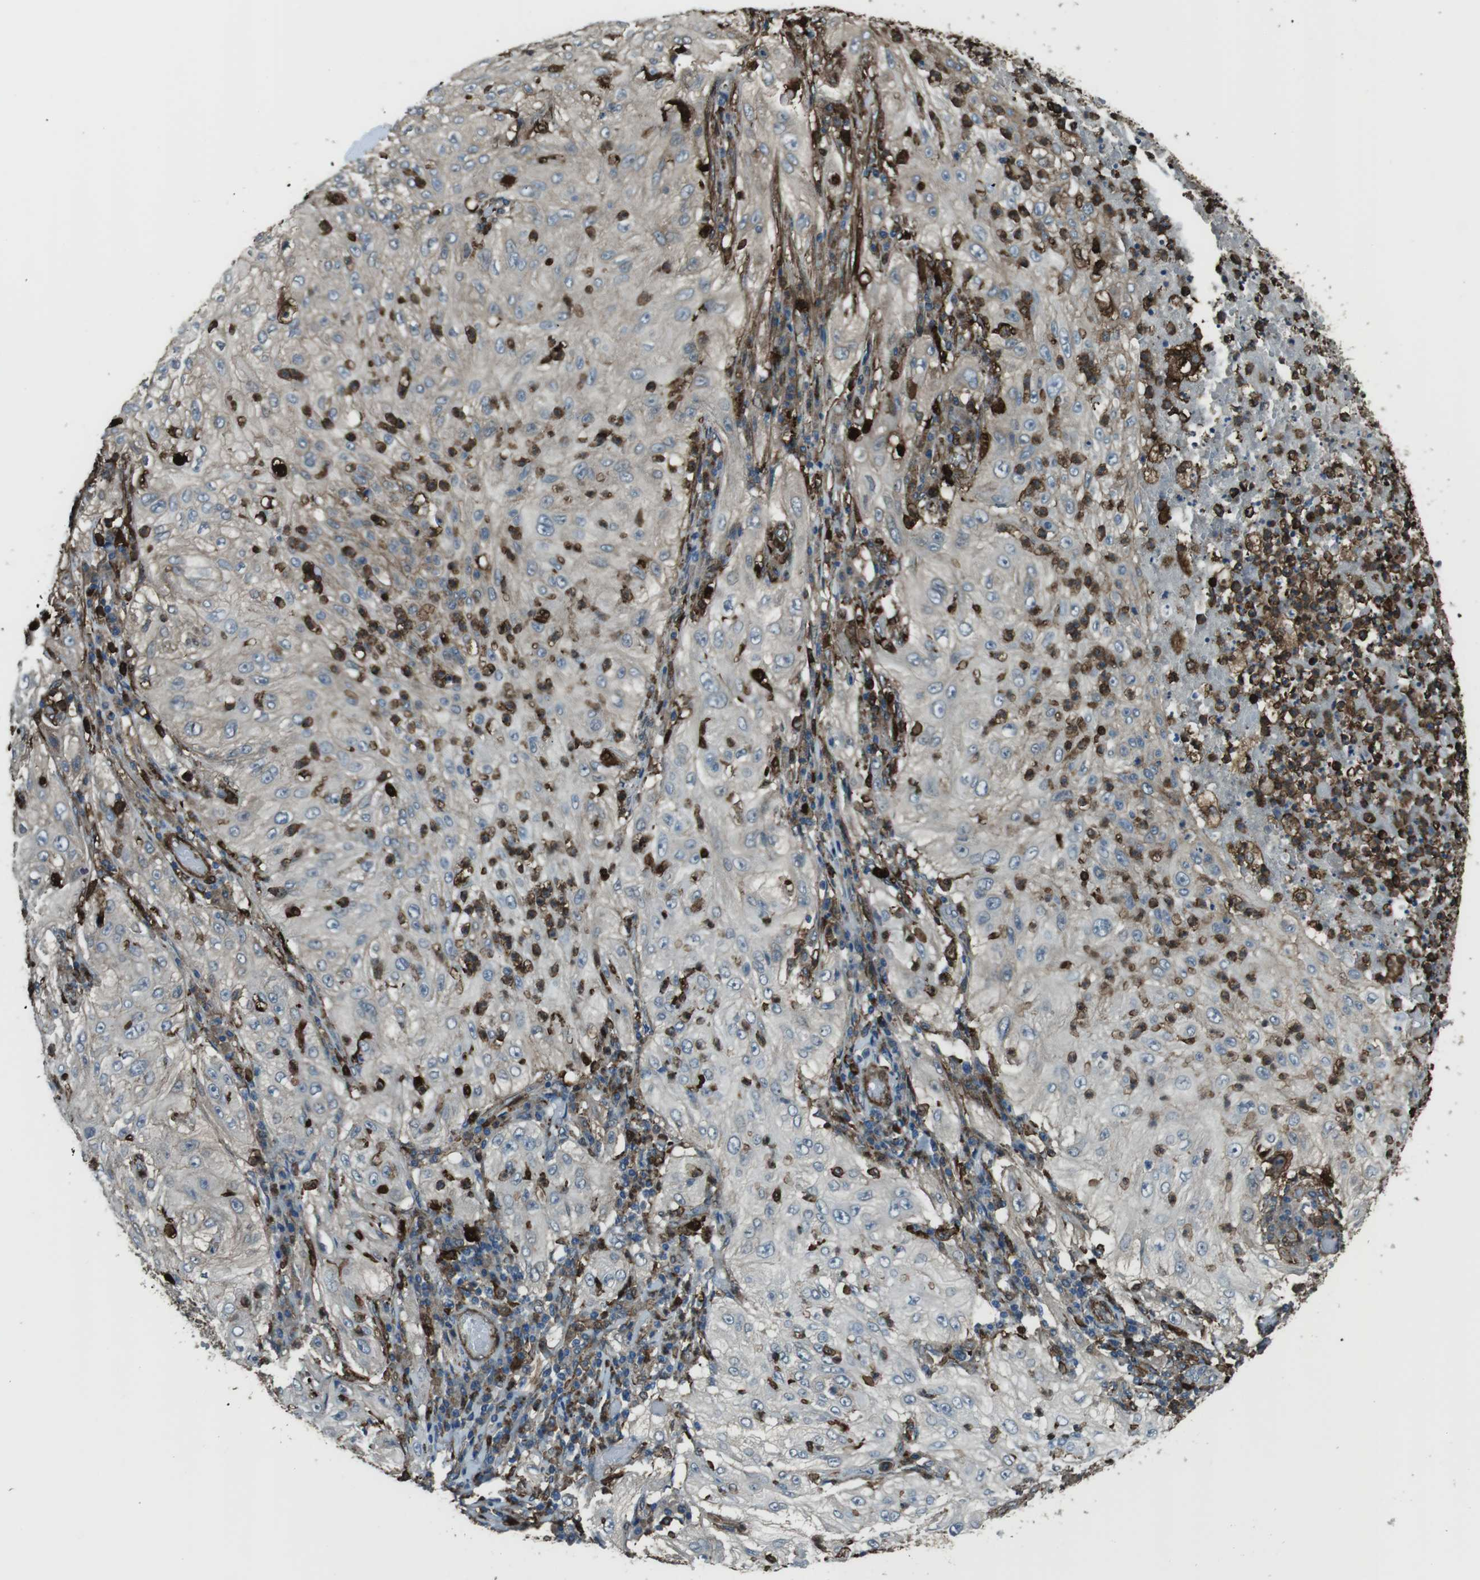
{"staining": {"intensity": "negative", "quantity": "none", "location": "none"}, "tissue": "lung cancer", "cell_type": "Tumor cells", "image_type": "cancer", "snomed": [{"axis": "morphology", "description": "Inflammation, NOS"}, {"axis": "morphology", "description": "Squamous cell carcinoma, NOS"}, {"axis": "topography", "description": "Lymph node"}, {"axis": "topography", "description": "Soft tissue"}, {"axis": "topography", "description": "Lung"}], "caption": "This is a image of immunohistochemistry (IHC) staining of squamous cell carcinoma (lung), which shows no positivity in tumor cells.", "gene": "SFT2D1", "patient": {"sex": "male", "age": 66}}